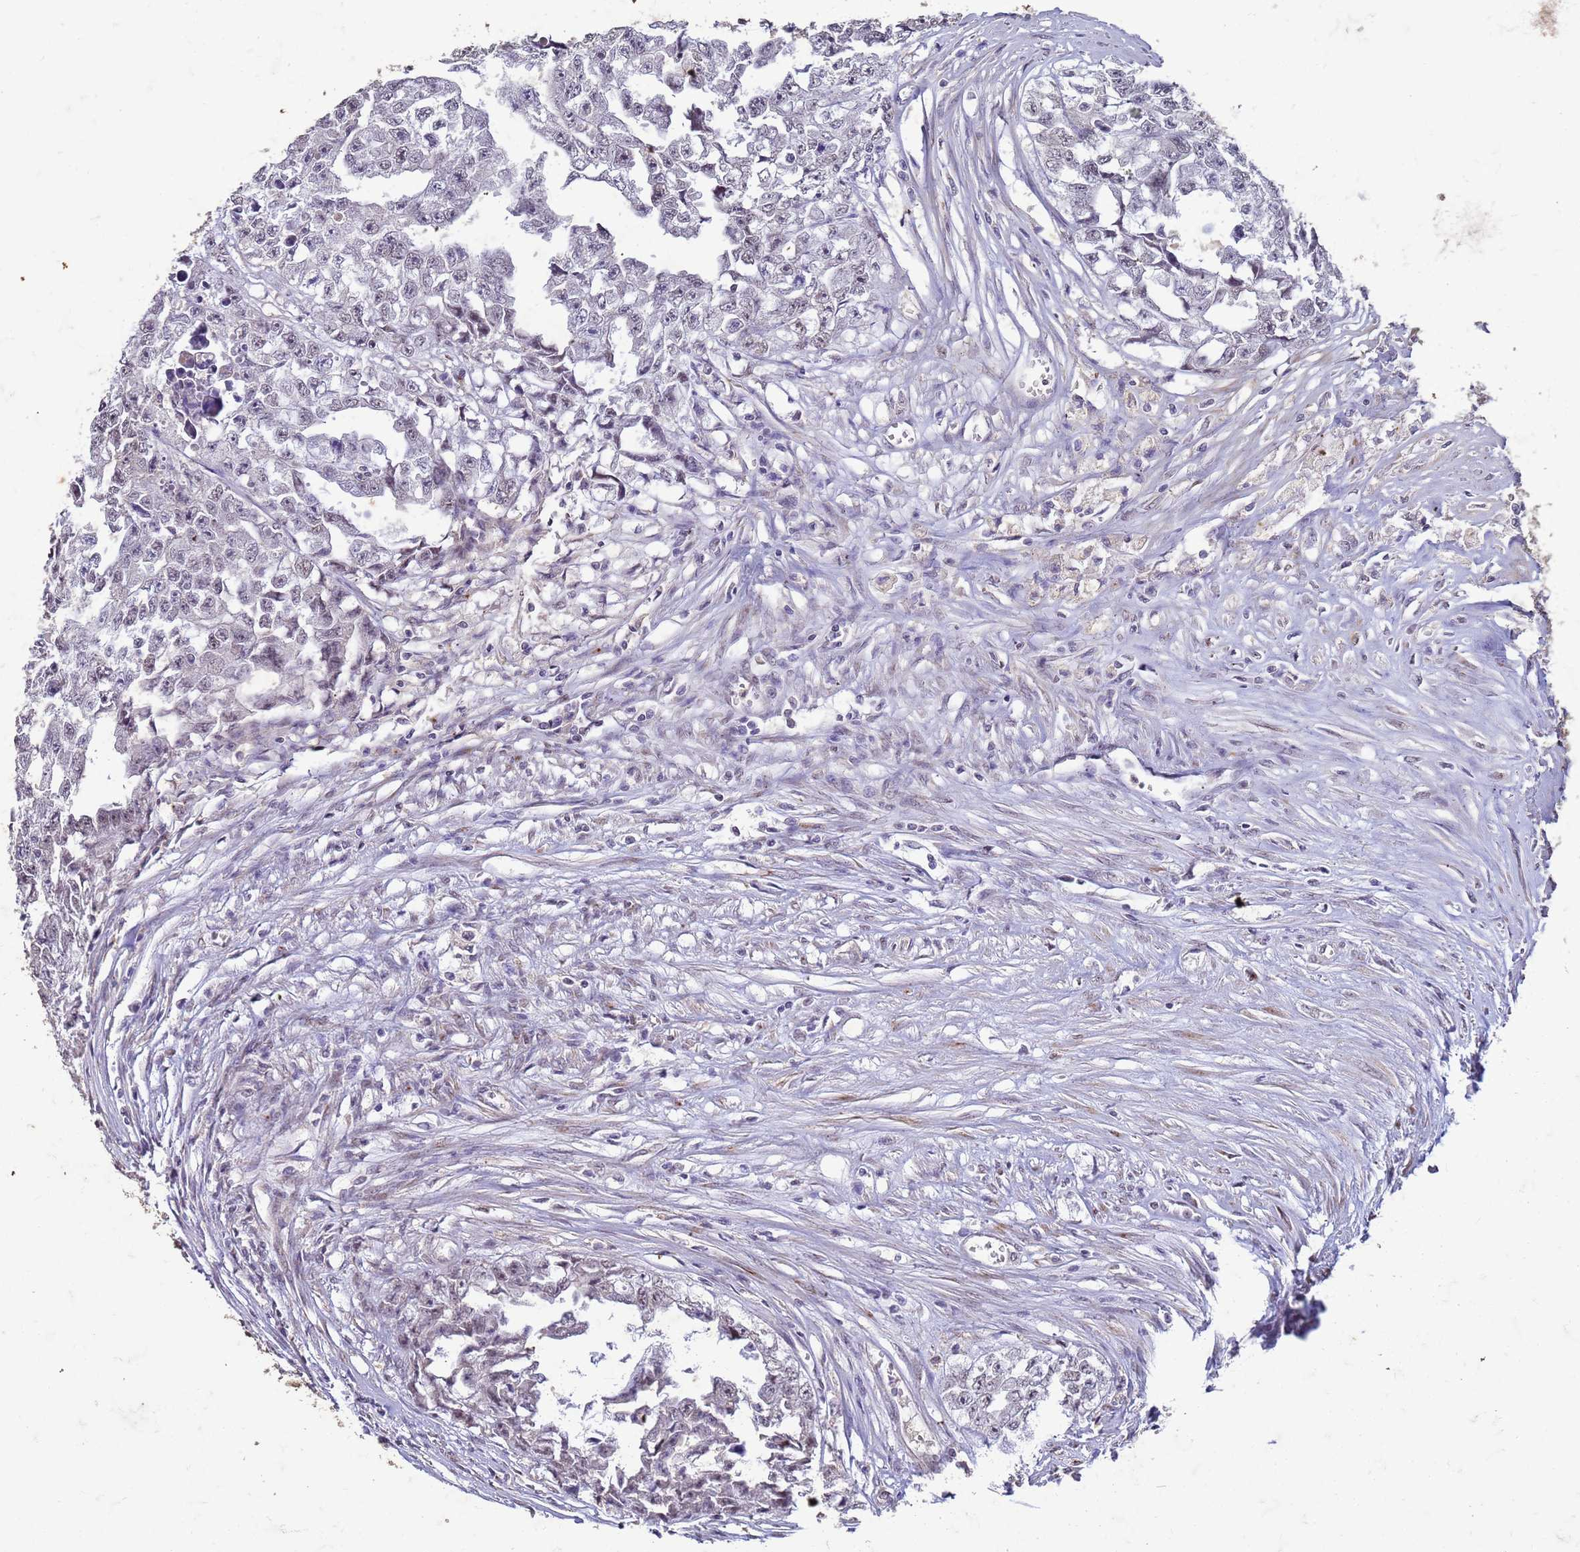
{"staining": {"intensity": "negative", "quantity": "none", "location": "none"}, "tissue": "testis cancer", "cell_type": "Tumor cells", "image_type": "cancer", "snomed": [{"axis": "morphology", "description": "Seminoma, NOS"}, {"axis": "morphology", "description": "Carcinoma, Embryonal, NOS"}, {"axis": "topography", "description": "Testis"}], "caption": "Tumor cells are negative for protein expression in human embryonal carcinoma (testis).", "gene": "SLC25A15", "patient": {"sex": "male", "age": 43}}